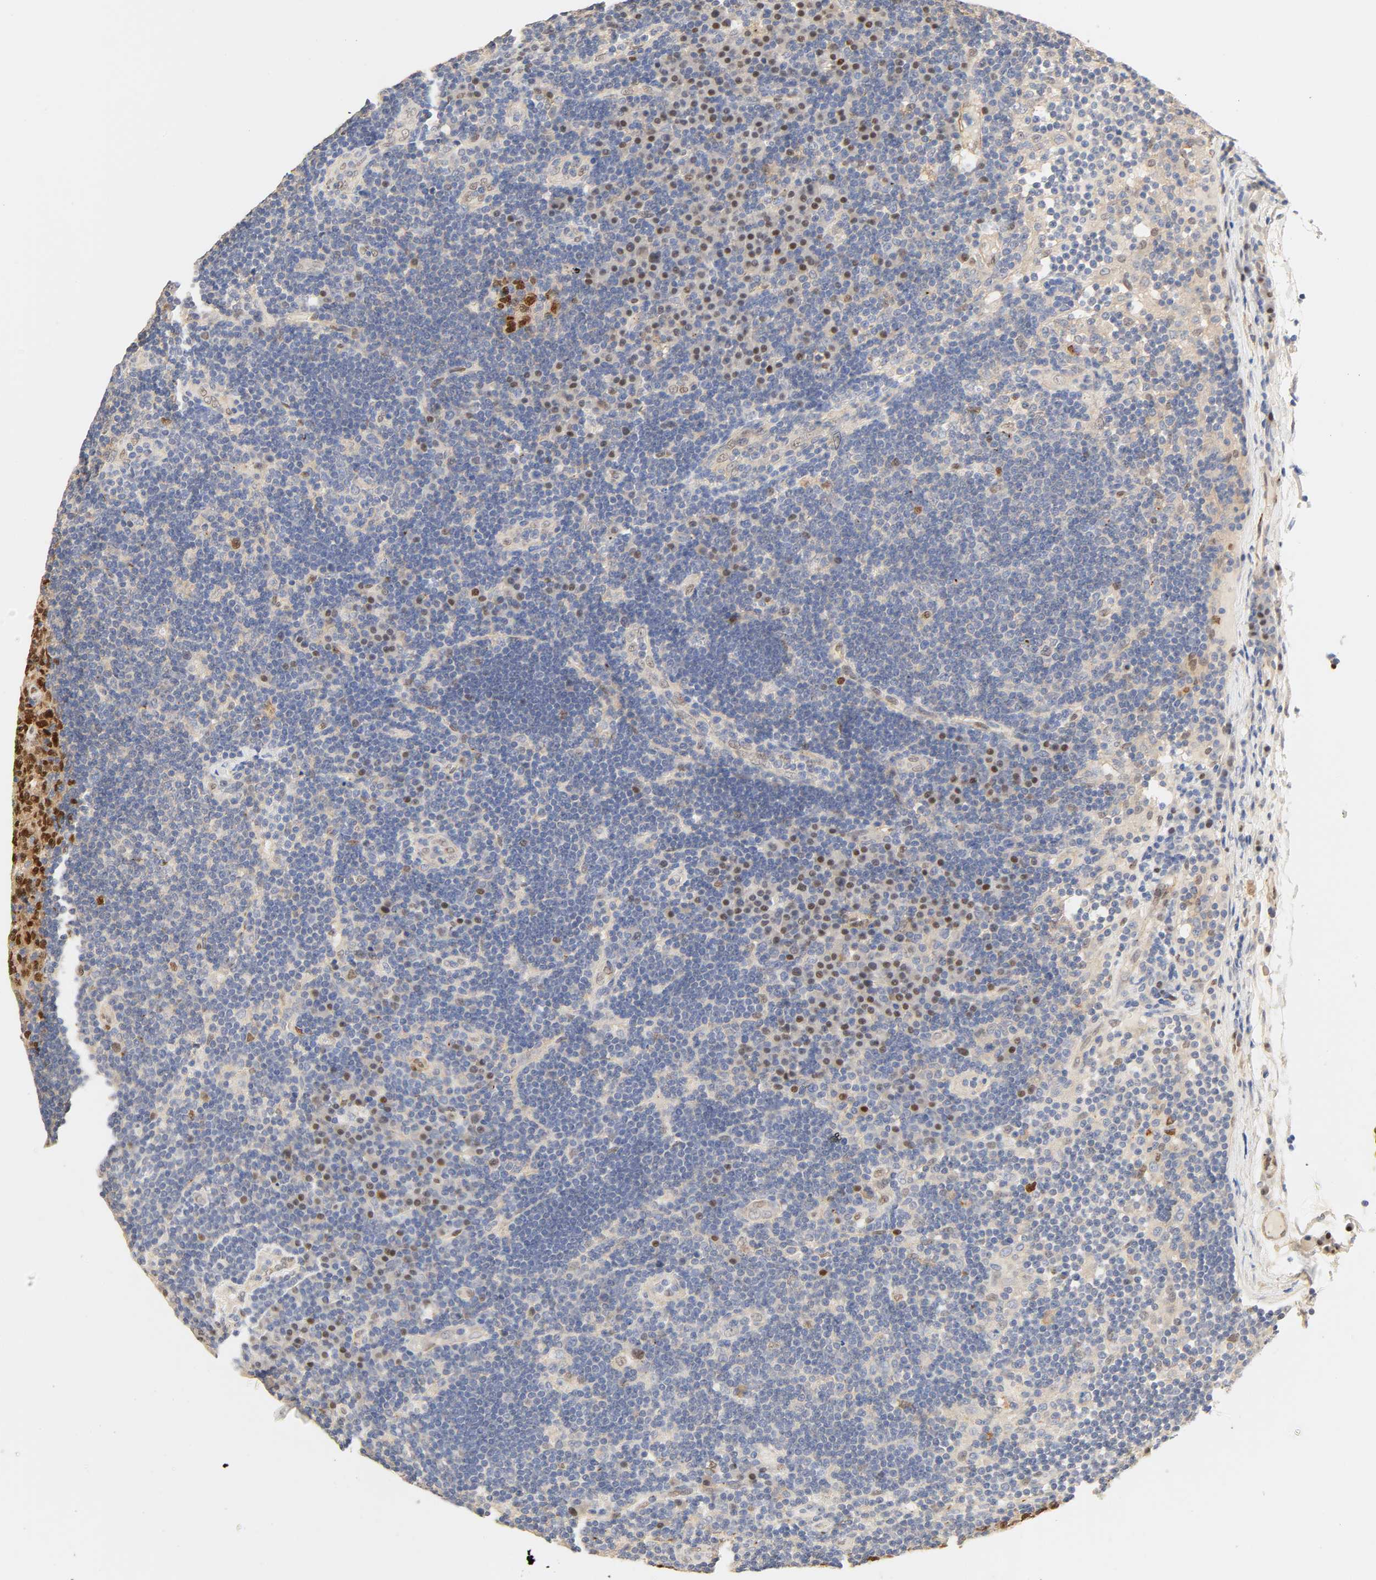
{"staining": {"intensity": "strong", "quantity": ">75%", "location": "nuclear"}, "tissue": "lymph node", "cell_type": "Germinal center cells", "image_type": "normal", "snomed": [{"axis": "morphology", "description": "Normal tissue, NOS"}, {"axis": "morphology", "description": "Squamous cell carcinoma, metastatic, NOS"}, {"axis": "topography", "description": "Lymph node"}], "caption": "Immunohistochemistry micrograph of unremarkable lymph node: human lymph node stained using IHC reveals high levels of strong protein expression localized specifically in the nuclear of germinal center cells, appearing as a nuclear brown color.", "gene": "BORCS8", "patient": {"sex": "female", "age": 53}}